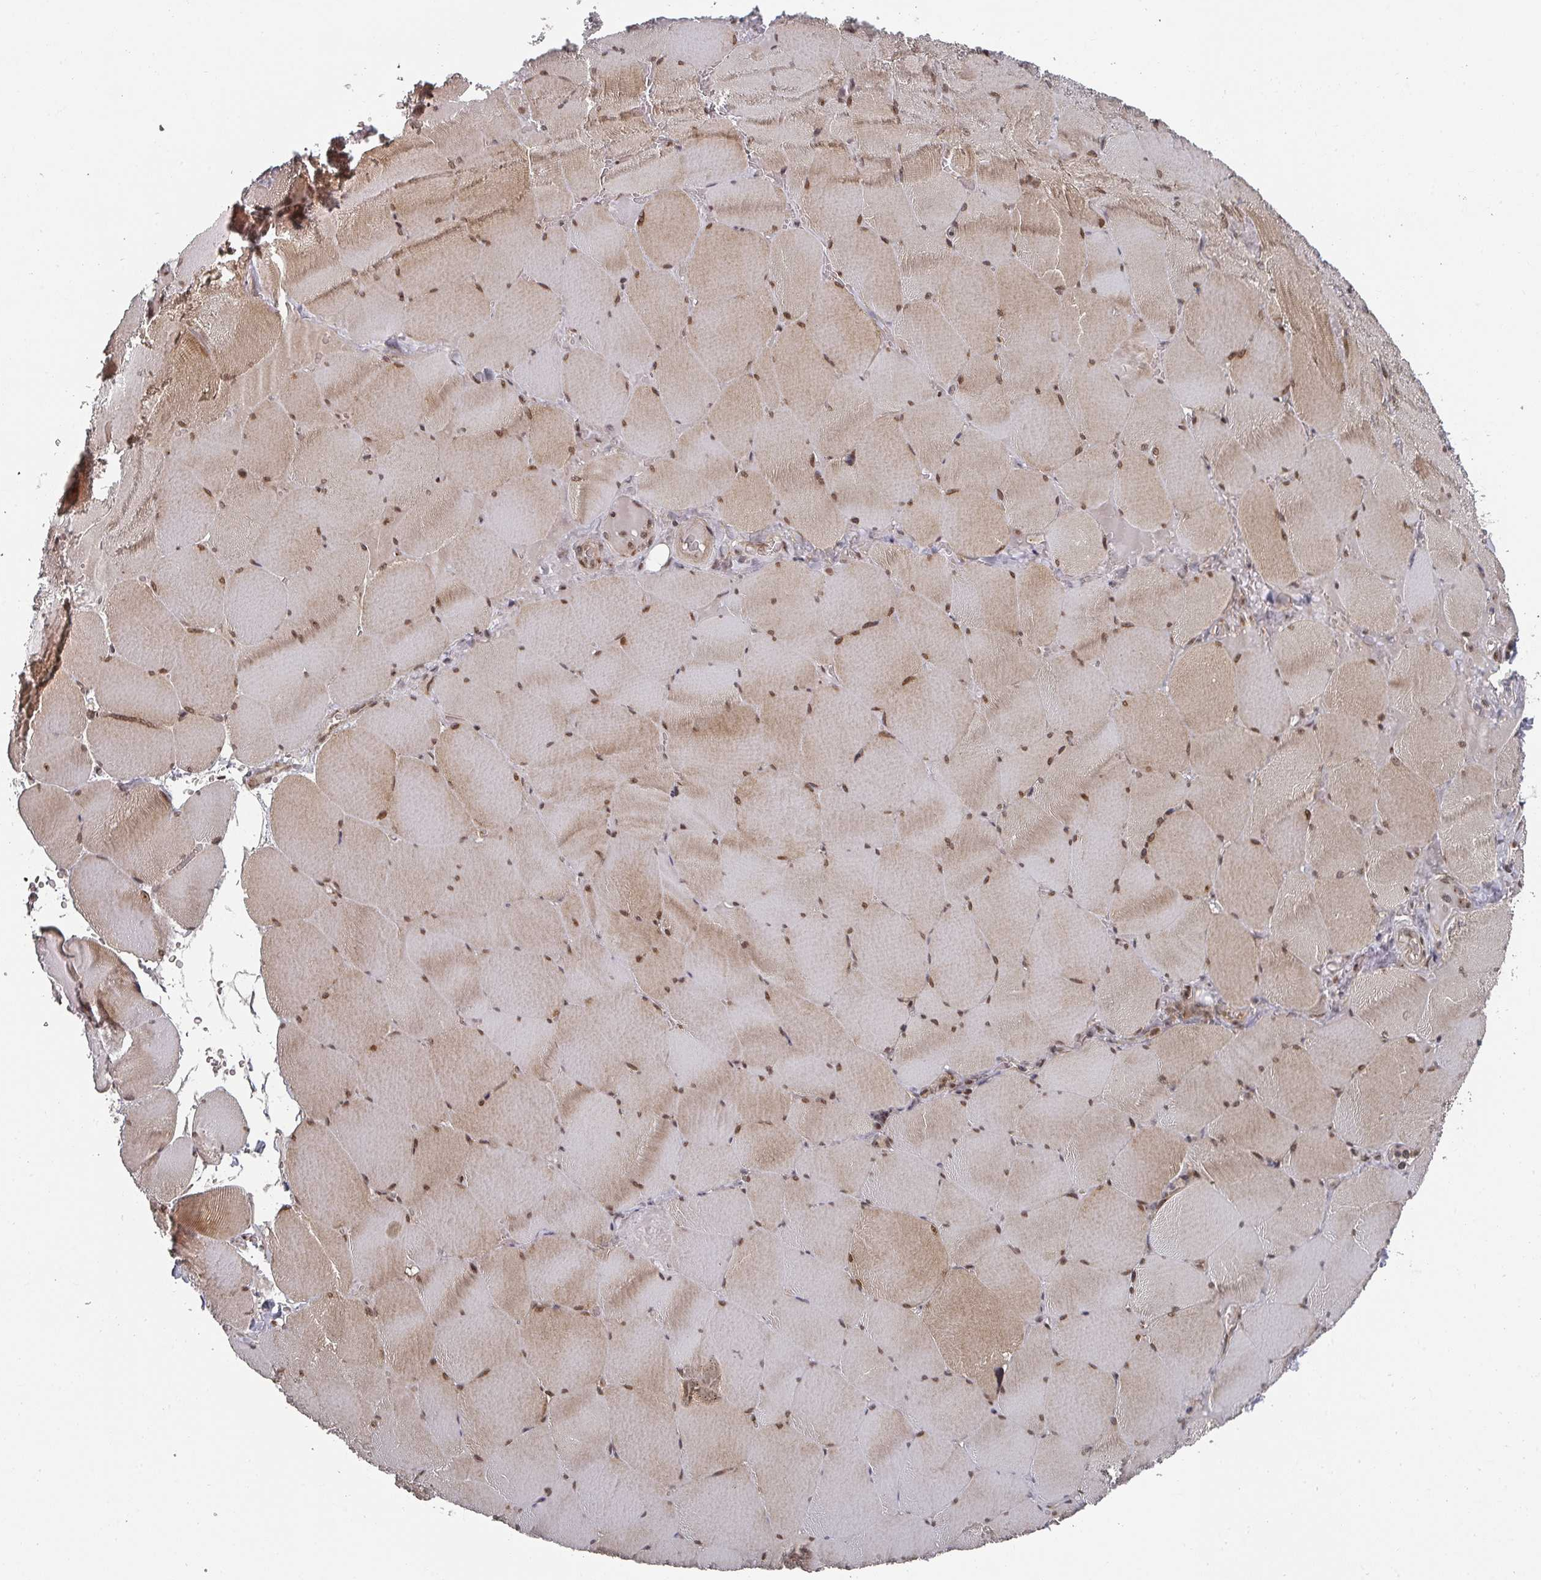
{"staining": {"intensity": "weak", "quantity": "25%-75%", "location": "cytoplasmic/membranous"}, "tissue": "skeletal muscle", "cell_type": "Myocytes", "image_type": "normal", "snomed": [{"axis": "morphology", "description": "Normal tissue, NOS"}, {"axis": "topography", "description": "Skeletal muscle"}, {"axis": "topography", "description": "Head-Neck"}], "caption": "Normal skeletal muscle exhibits weak cytoplasmic/membranous positivity in about 25%-75% of myocytes.", "gene": "KIF1C", "patient": {"sex": "male", "age": 66}}